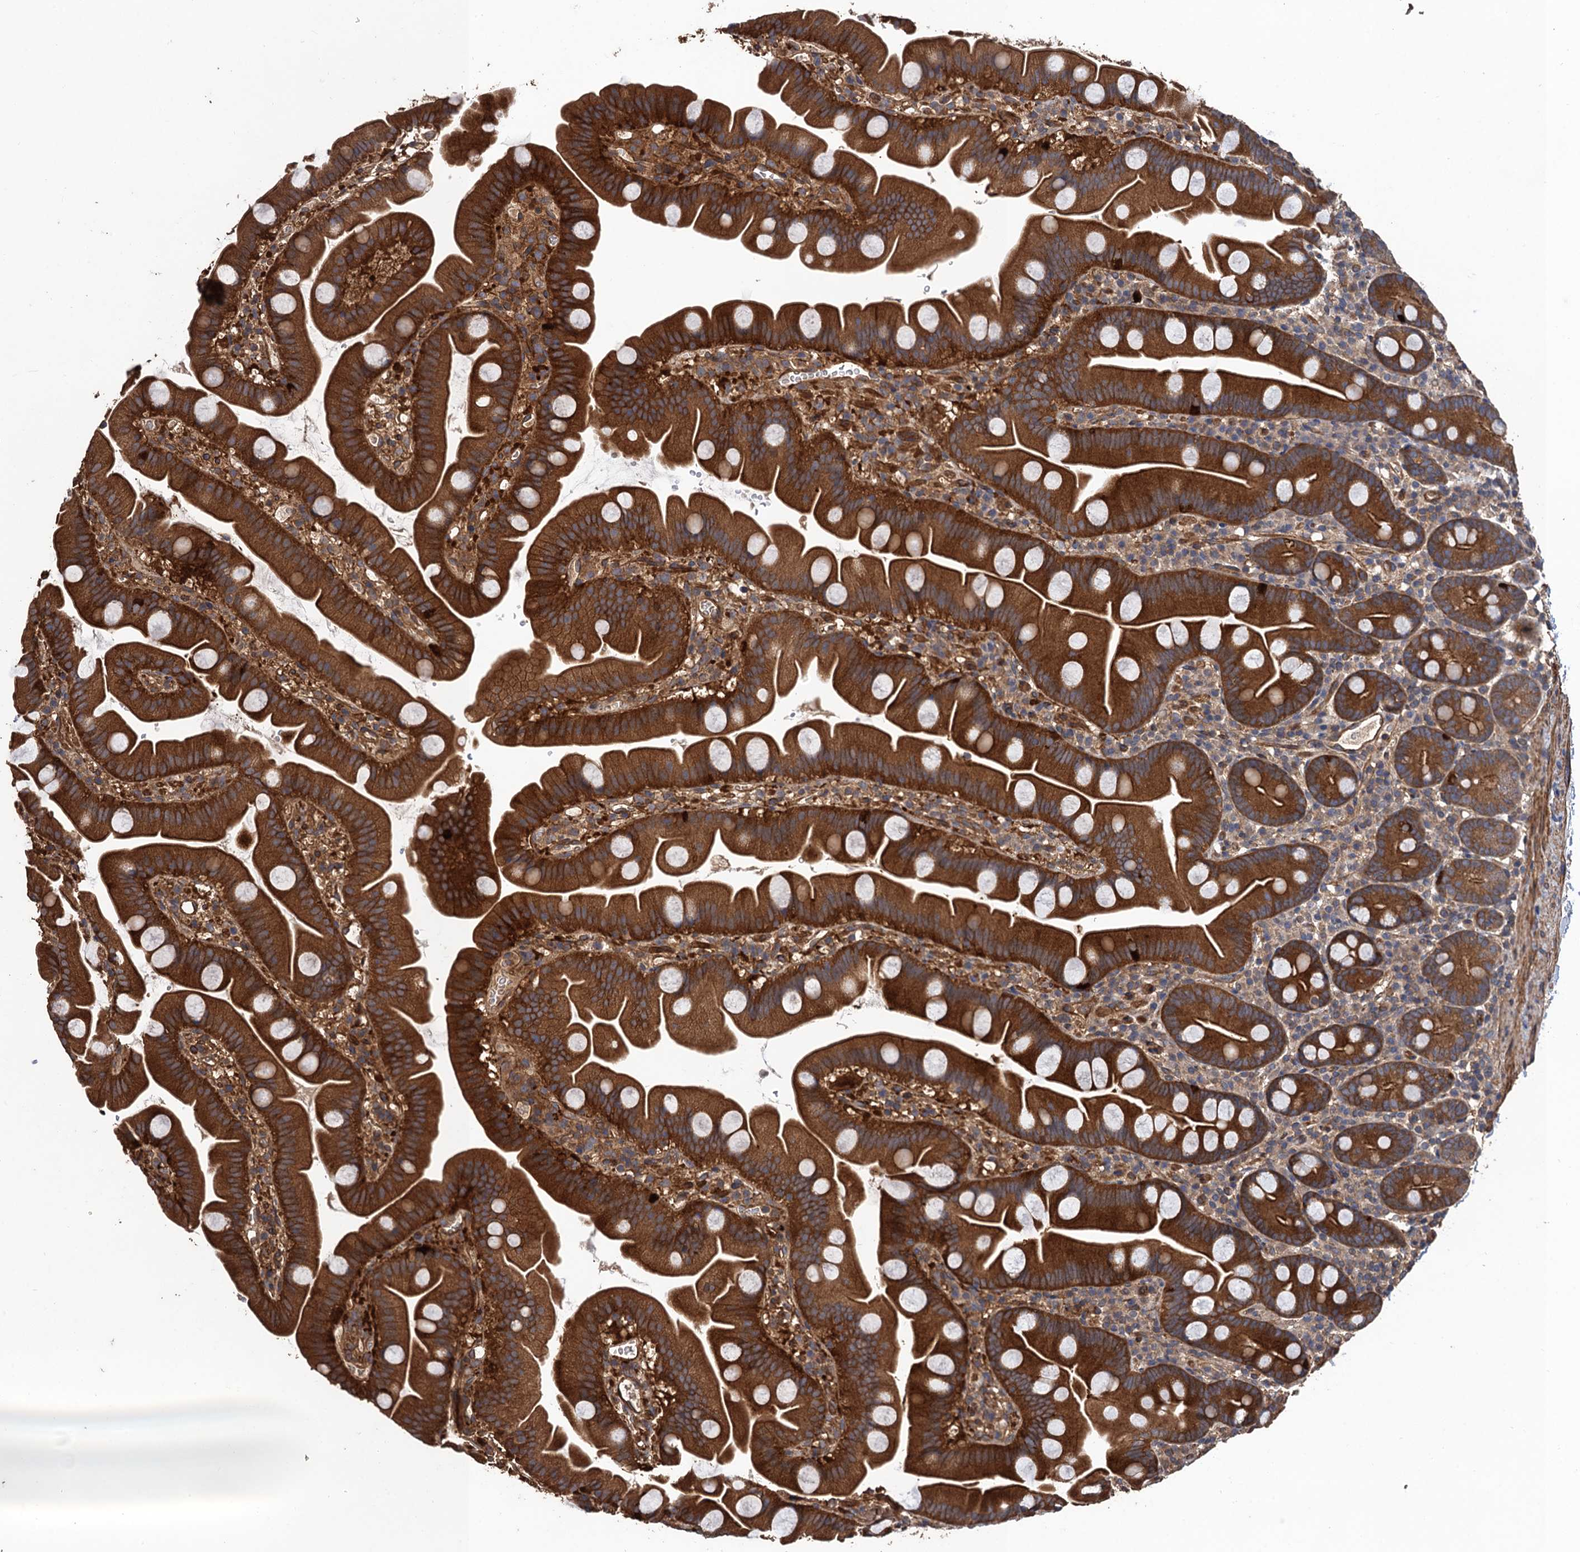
{"staining": {"intensity": "strong", "quantity": ">75%", "location": "cytoplasmic/membranous"}, "tissue": "small intestine", "cell_type": "Glandular cells", "image_type": "normal", "snomed": [{"axis": "morphology", "description": "Normal tissue, NOS"}, {"axis": "topography", "description": "Small intestine"}], "caption": "Strong cytoplasmic/membranous expression for a protein is present in about >75% of glandular cells of unremarkable small intestine using IHC.", "gene": "PPP4R1", "patient": {"sex": "female", "age": 68}}